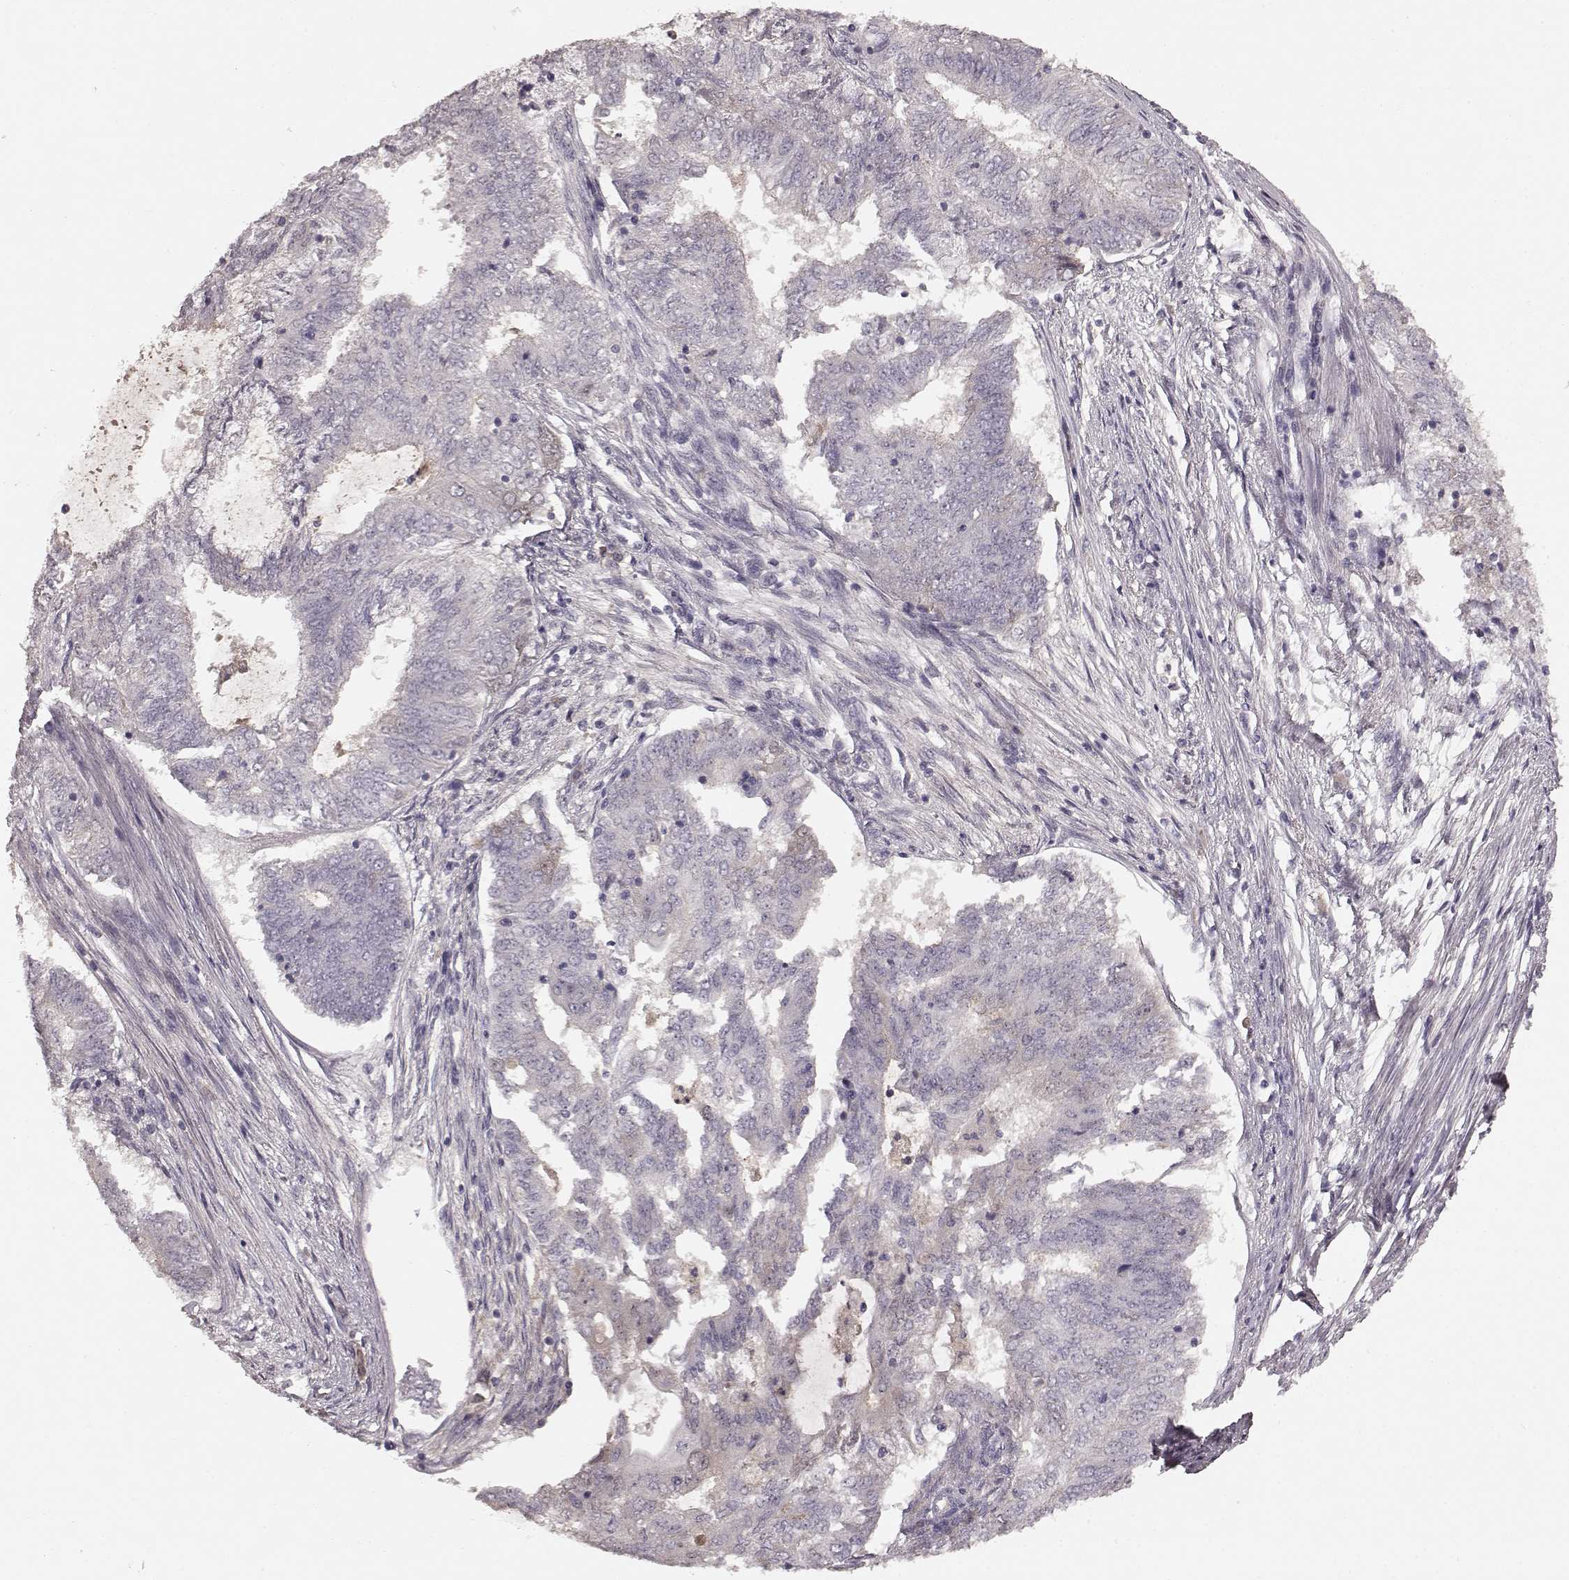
{"staining": {"intensity": "negative", "quantity": "none", "location": "none"}, "tissue": "endometrial cancer", "cell_type": "Tumor cells", "image_type": "cancer", "snomed": [{"axis": "morphology", "description": "Adenocarcinoma, NOS"}, {"axis": "topography", "description": "Endometrium"}], "caption": "IHC histopathology image of neoplastic tissue: endometrial adenocarcinoma stained with DAB (3,3'-diaminobenzidine) displays no significant protein expression in tumor cells.", "gene": "SLC22A18", "patient": {"sex": "female", "age": 62}}